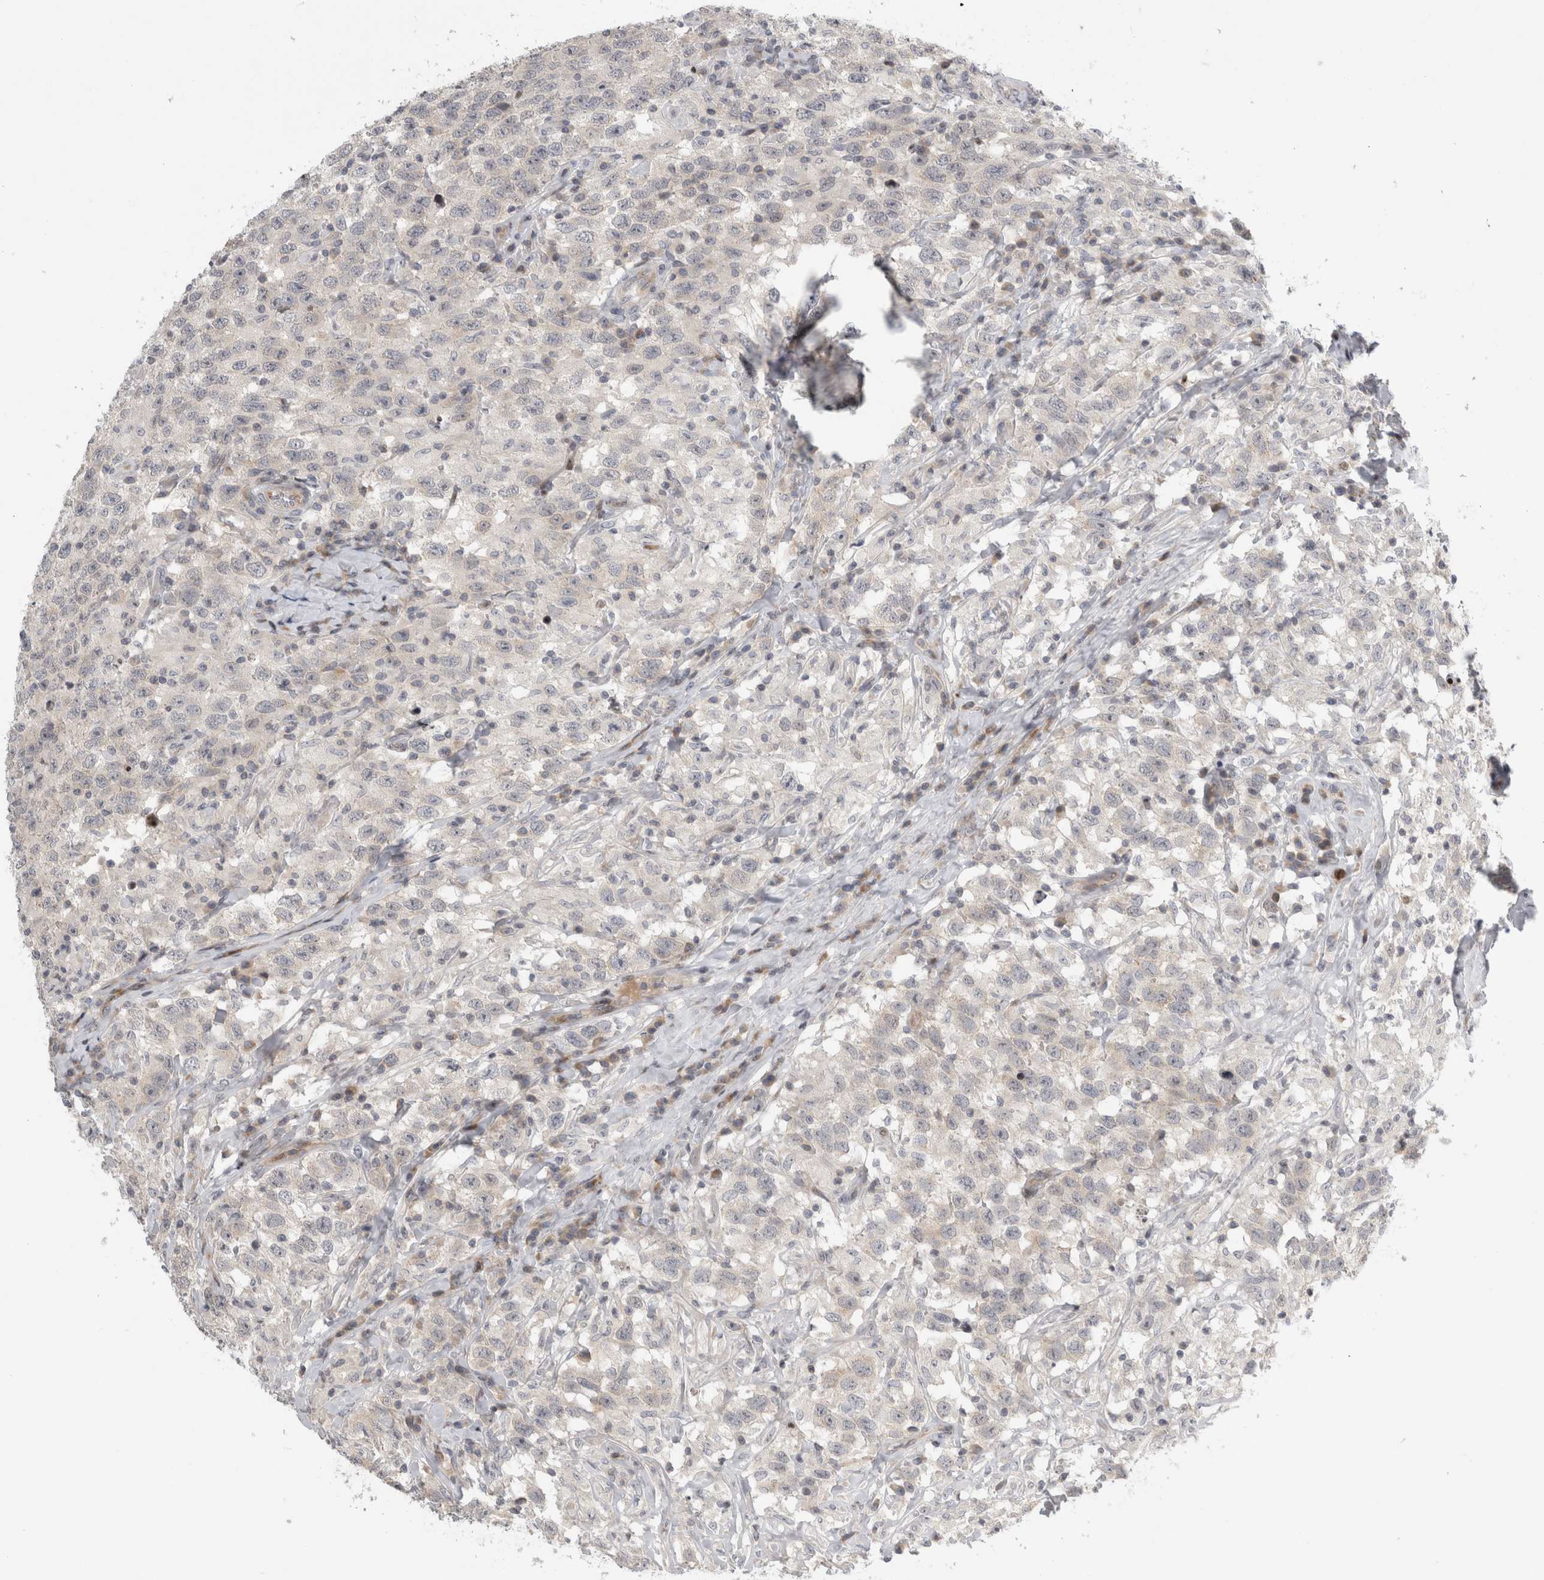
{"staining": {"intensity": "negative", "quantity": "none", "location": "none"}, "tissue": "testis cancer", "cell_type": "Tumor cells", "image_type": "cancer", "snomed": [{"axis": "morphology", "description": "Seminoma, NOS"}, {"axis": "topography", "description": "Testis"}], "caption": "A photomicrograph of testis cancer stained for a protein displays no brown staining in tumor cells.", "gene": "UTP25", "patient": {"sex": "male", "age": 41}}